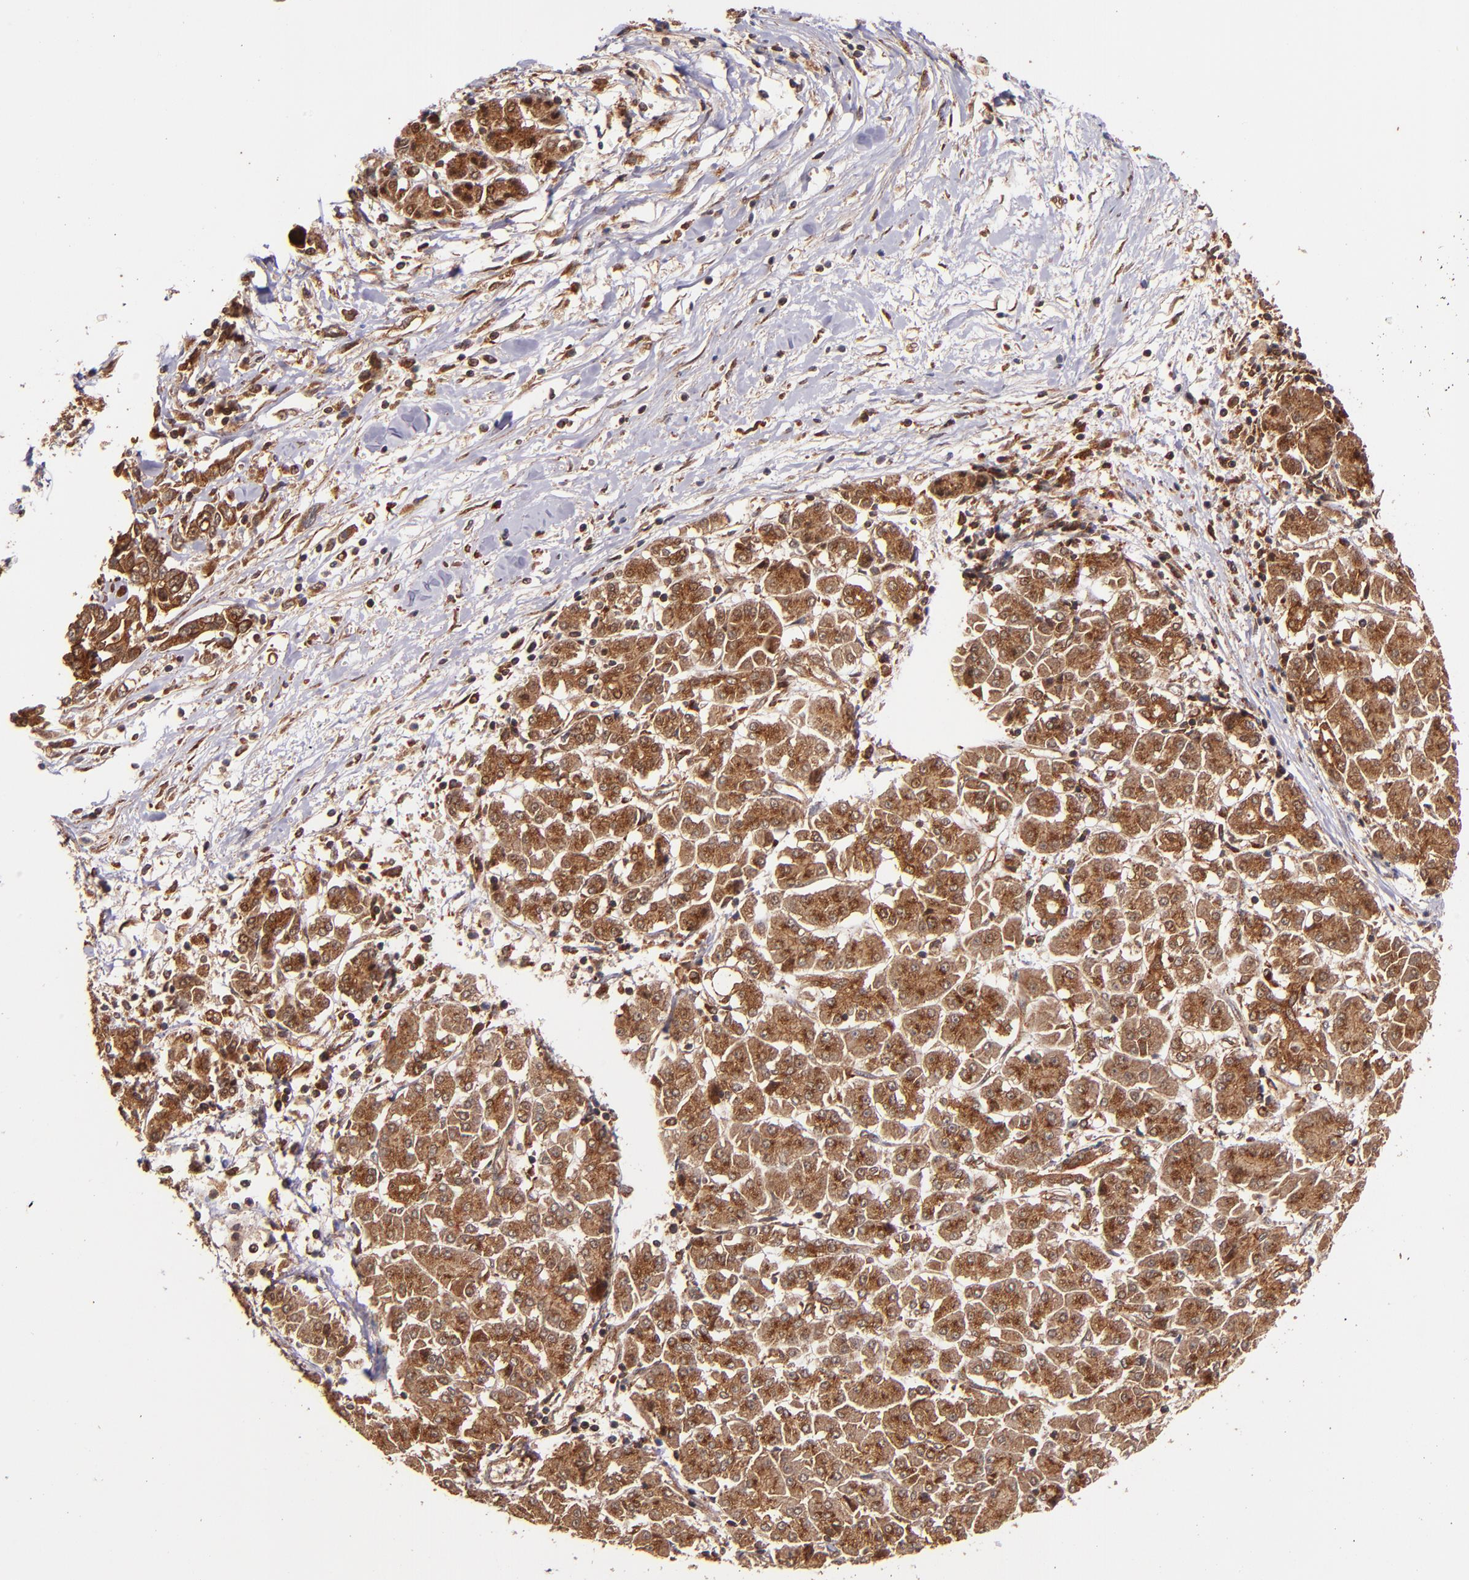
{"staining": {"intensity": "strong", "quantity": ">75%", "location": "cytoplasmic/membranous"}, "tissue": "pancreatic cancer", "cell_type": "Tumor cells", "image_type": "cancer", "snomed": [{"axis": "morphology", "description": "Adenocarcinoma, NOS"}, {"axis": "topography", "description": "Pancreas"}], "caption": "A high-resolution photomicrograph shows immunohistochemistry staining of adenocarcinoma (pancreatic), which displays strong cytoplasmic/membranous staining in approximately >75% of tumor cells.", "gene": "STX8", "patient": {"sex": "female", "age": 57}}